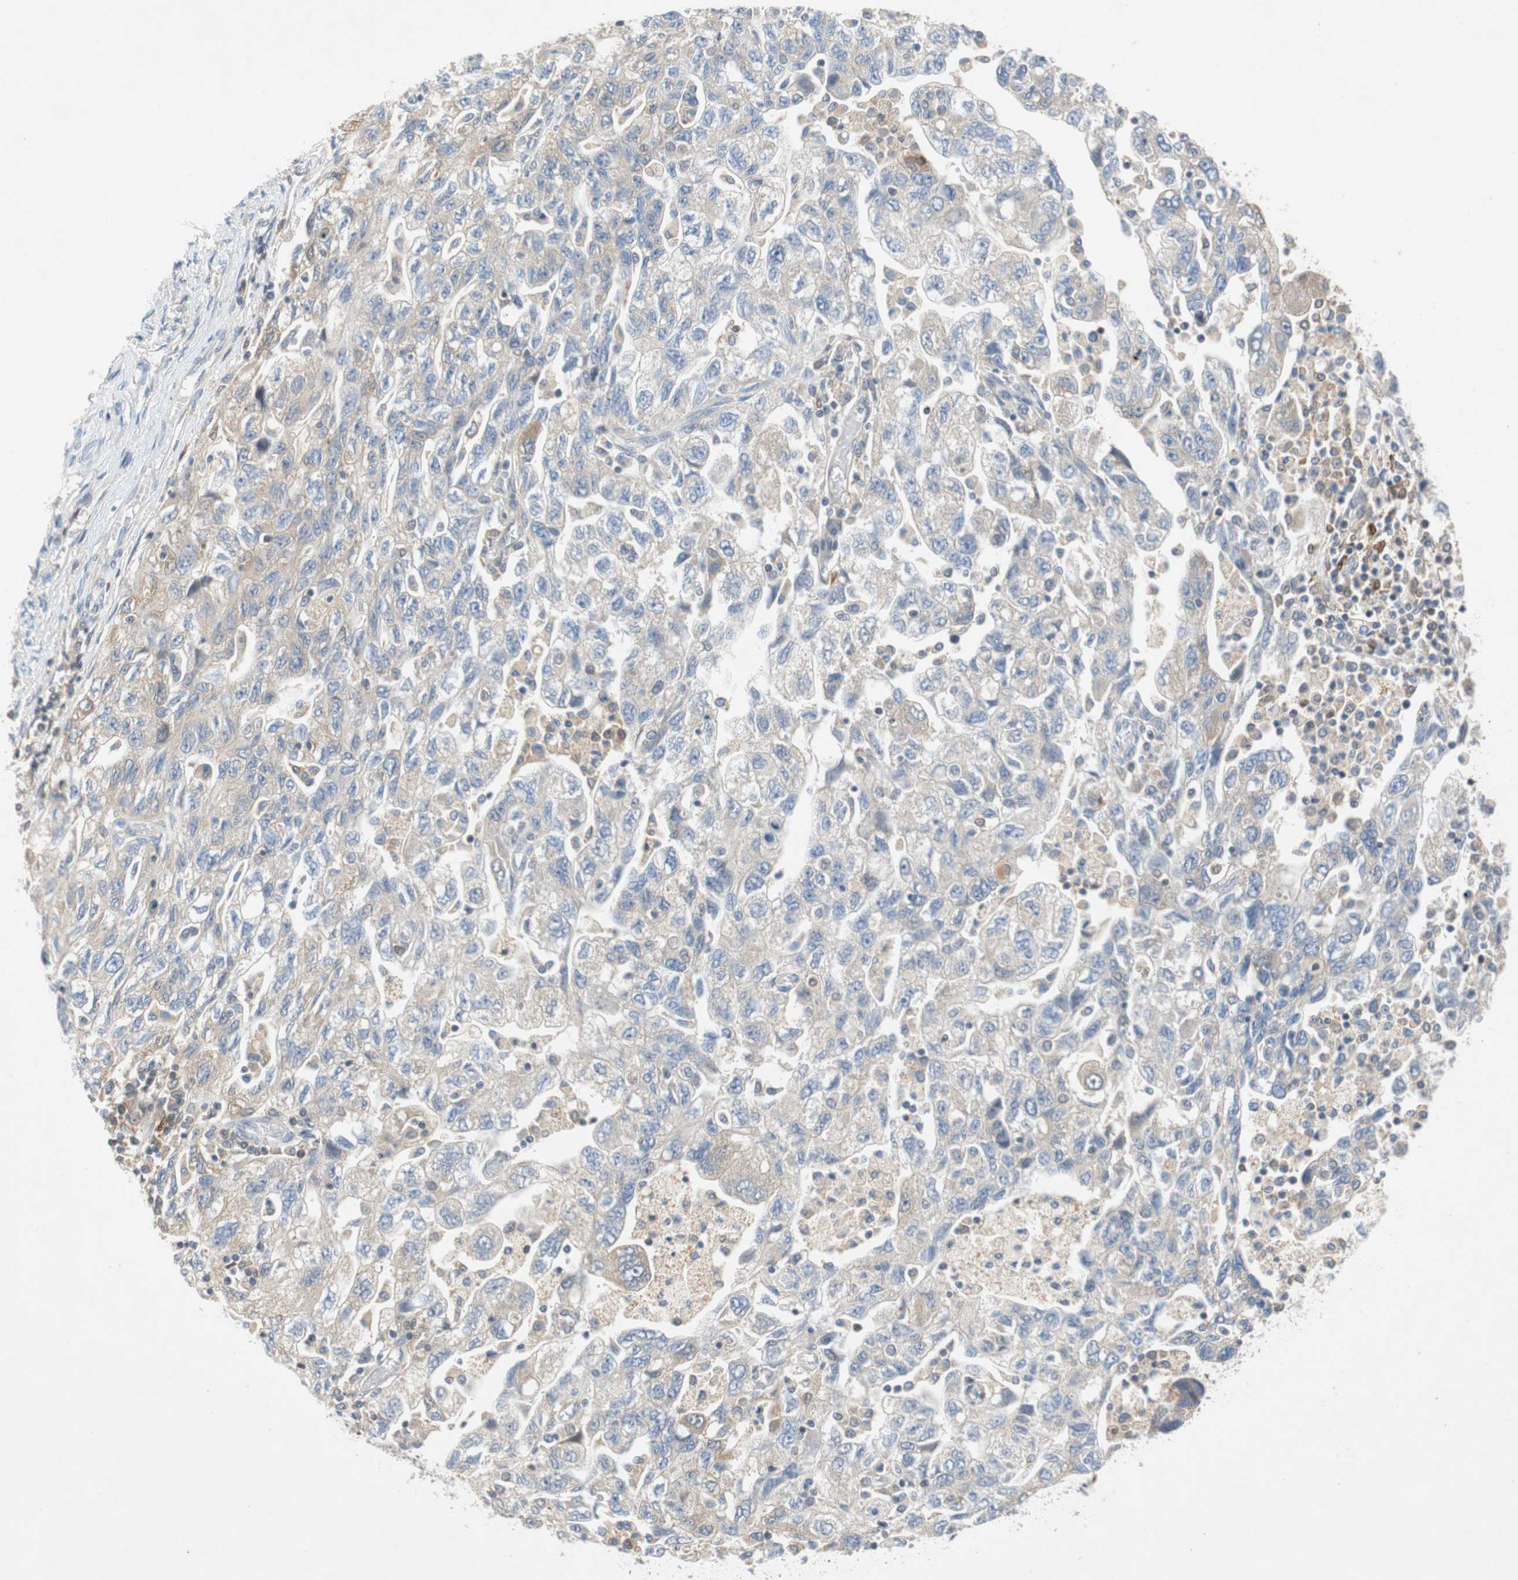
{"staining": {"intensity": "negative", "quantity": "none", "location": "none"}, "tissue": "ovarian cancer", "cell_type": "Tumor cells", "image_type": "cancer", "snomed": [{"axis": "morphology", "description": "Carcinoma, NOS"}, {"axis": "morphology", "description": "Cystadenocarcinoma, serous, NOS"}, {"axis": "topography", "description": "Ovary"}], "caption": "Ovarian cancer was stained to show a protein in brown. There is no significant staining in tumor cells.", "gene": "RELB", "patient": {"sex": "female", "age": 69}}